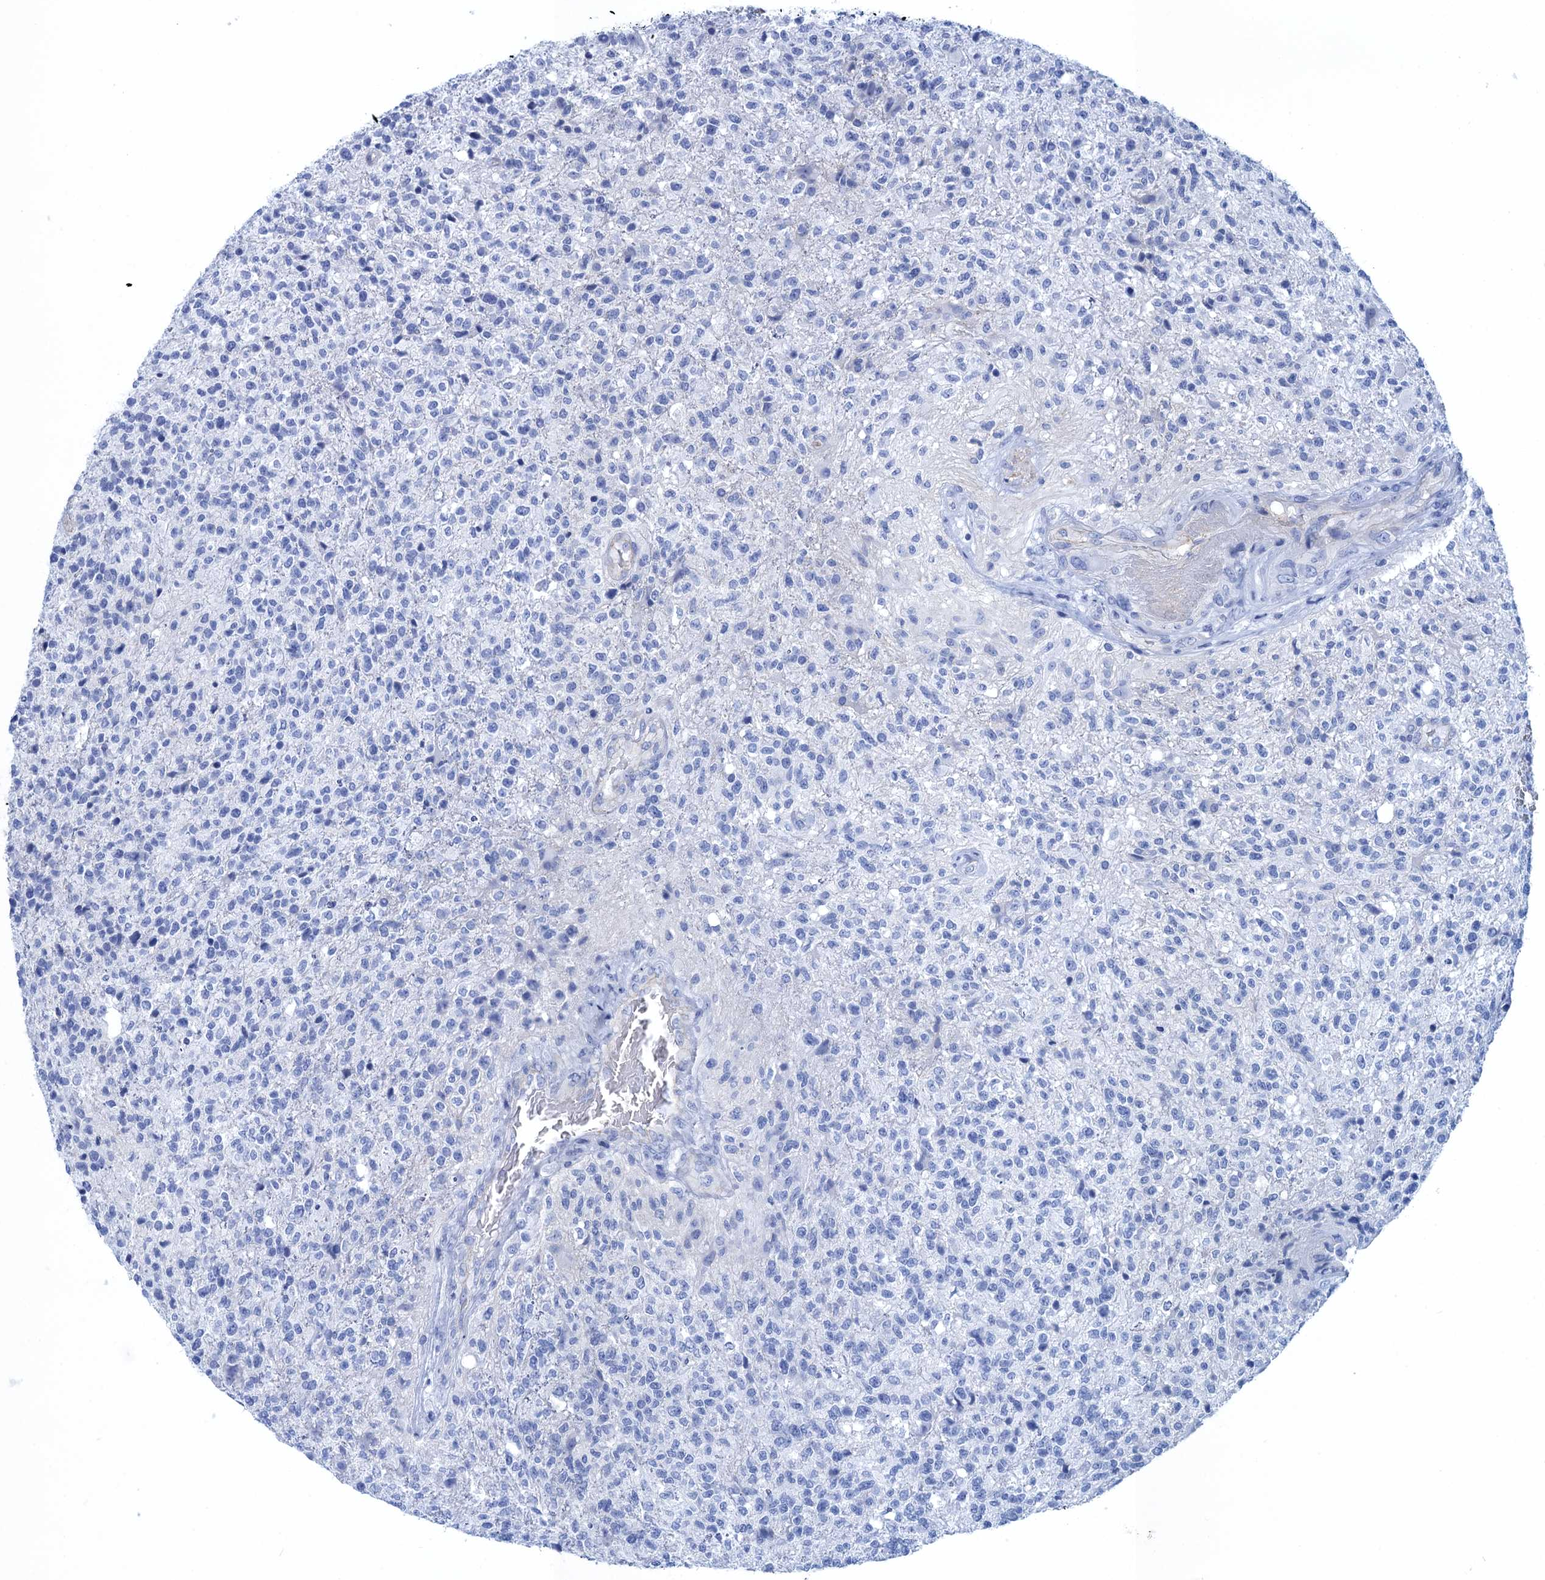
{"staining": {"intensity": "negative", "quantity": "none", "location": "none"}, "tissue": "glioma", "cell_type": "Tumor cells", "image_type": "cancer", "snomed": [{"axis": "morphology", "description": "Glioma, malignant, High grade"}, {"axis": "topography", "description": "Brain"}], "caption": "Tumor cells are negative for protein expression in human malignant glioma (high-grade). The staining is performed using DAB (3,3'-diaminobenzidine) brown chromogen with nuclei counter-stained in using hematoxylin.", "gene": "CALML5", "patient": {"sex": "male", "age": 56}}